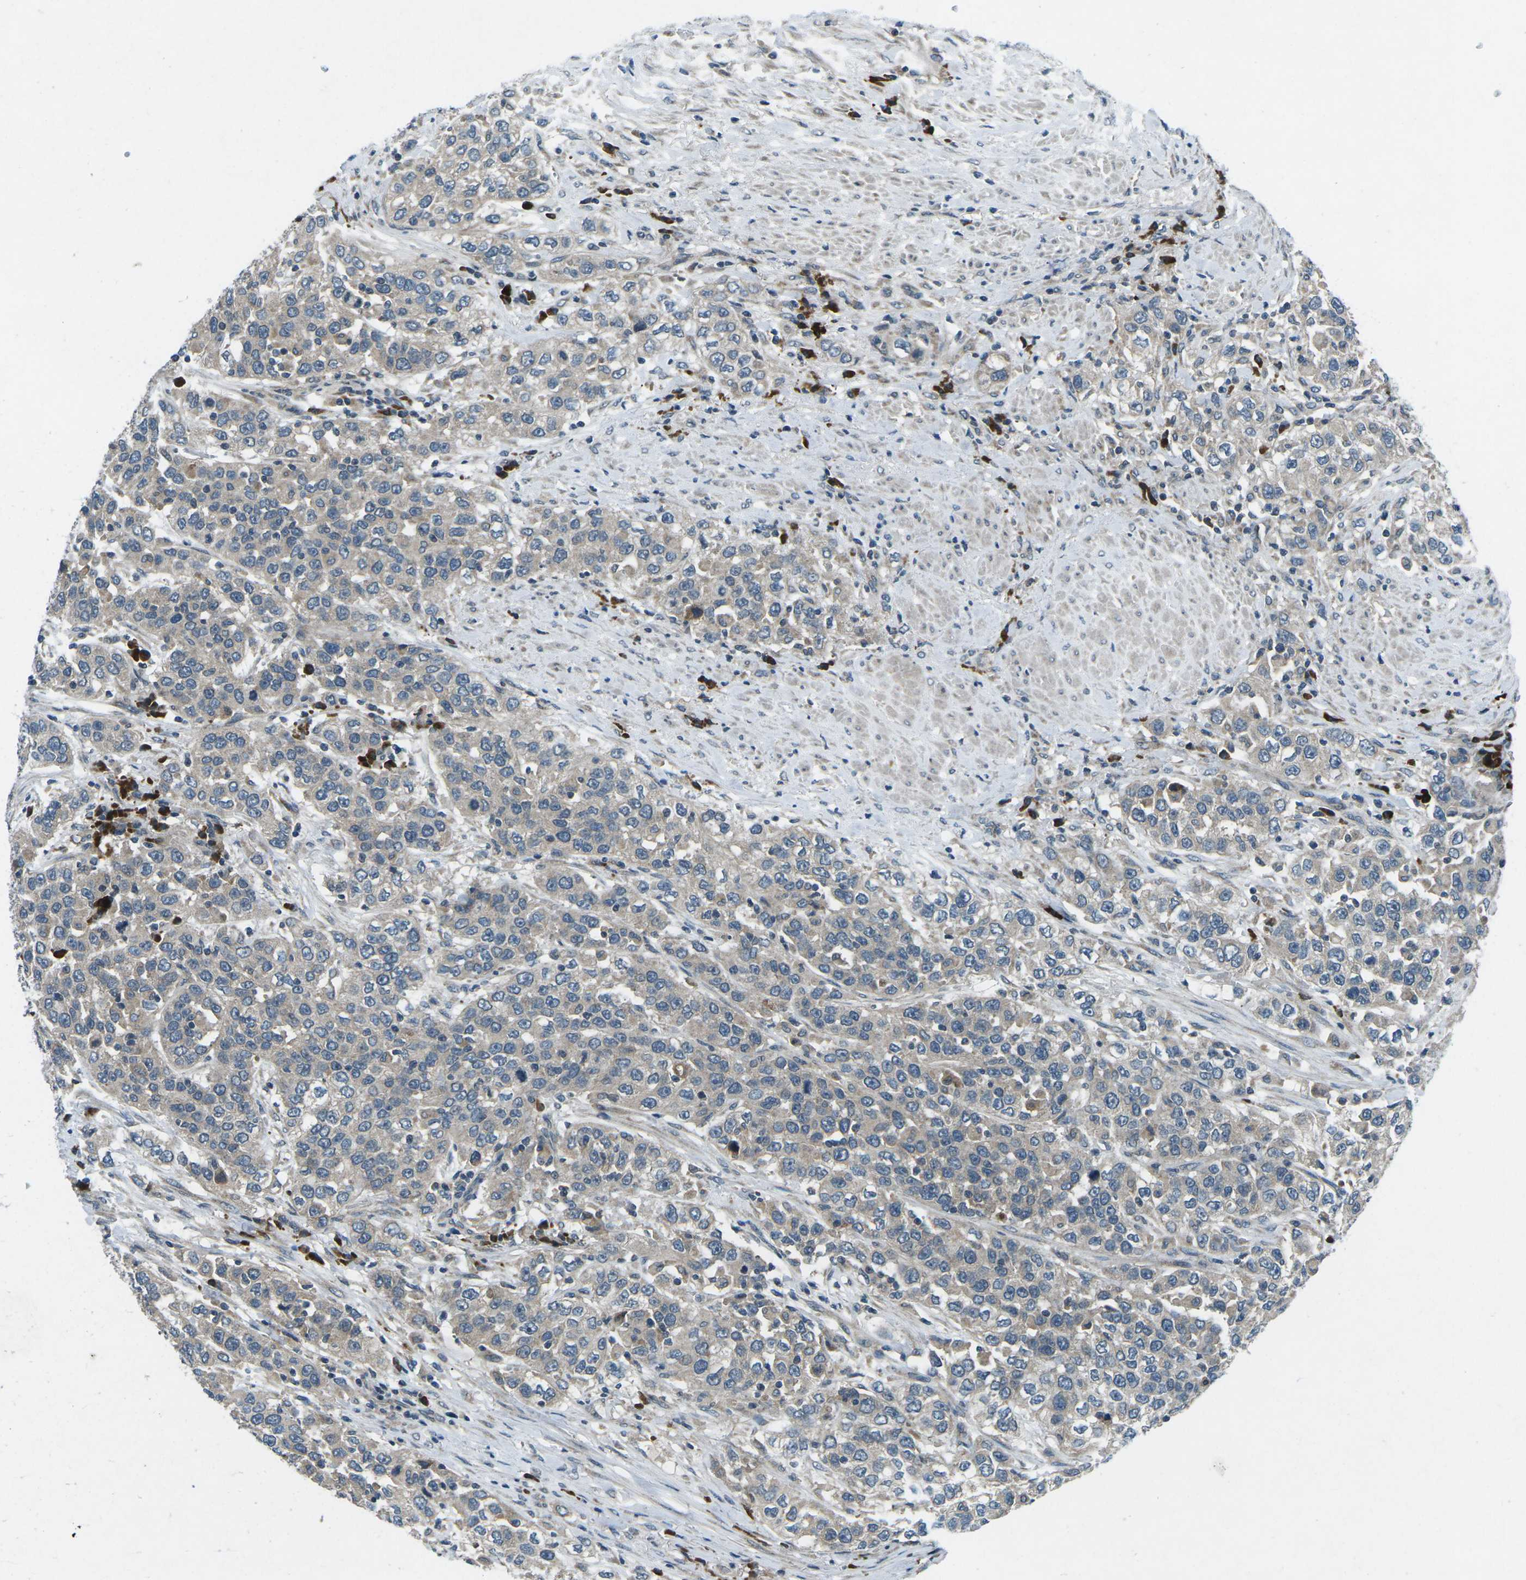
{"staining": {"intensity": "weak", "quantity": "25%-75%", "location": "cytoplasmic/membranous"}, "tissue": "urothelial cancer", "cell_type": "Tumor cells", "image_type": "cancer", "snomed": [{"axis": "morphology", "description": "Urothelial carcinoma, High grade"}, {"axis": "topography", "description": "Urinary bladder"}], "caption": "High-power microscopy captured an IHC photomicrograph of urothelial carcinoma (high-grade), revealing weak cytoplasmic/membranous expression in about 25%-75% of tumor cells.", "gene": "CDK16", "patient": {"sex": "female", "age": 80}}